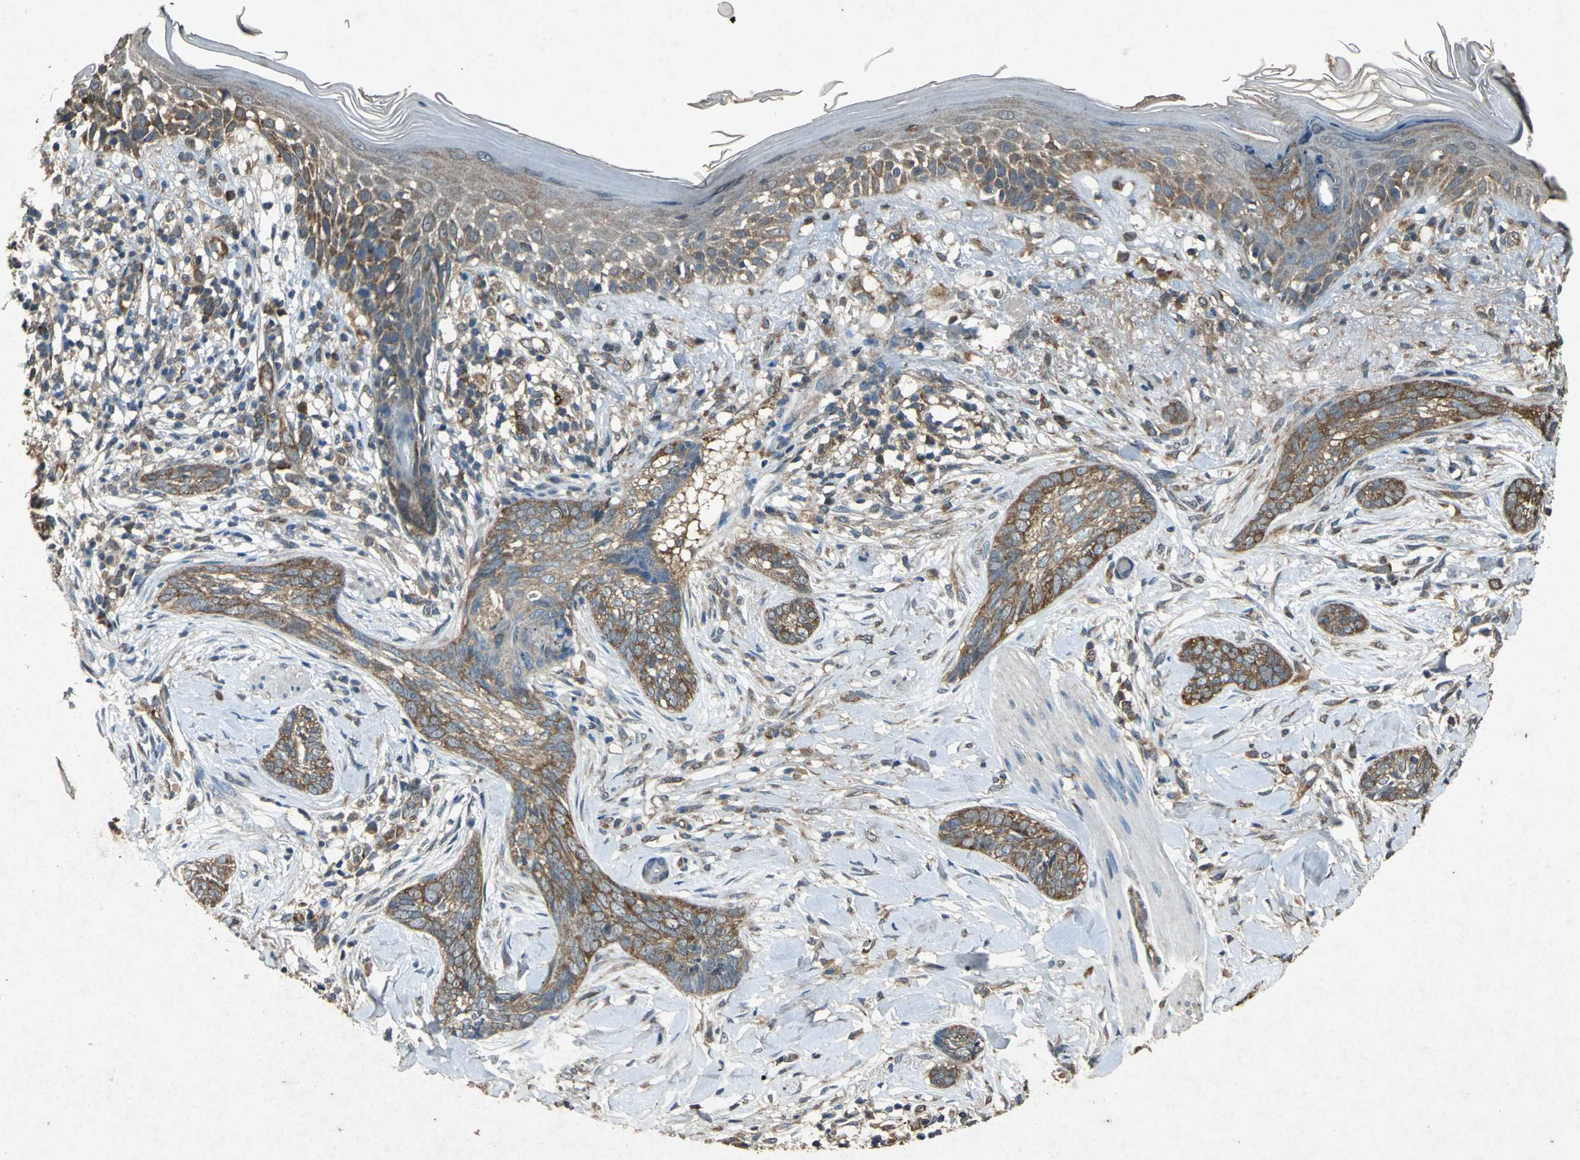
{"staining": {"intensity": "moderate", "quantity": ">75%", "location": "cytoplasmic/membranous"}, "tissue": "skin cancer", "cell_type": "Tumor cells", "image_type": "cancer", "snomed": [{"axis": "morphology", "description": "Normal tissue, NOS"}, {"axis": "morphology", "description": "Basal cell carcinoma"}, {"axis": "topography", "description": "Skin"}], "caption": "A histopathology image of human basal cell carcinoma (skin) stained for a protein displays moderate cytoplasmic/membranous brown staining in tumor cells.", "gene": "HSP90AB1", "patient": {"sex": "female", "age": 61}}